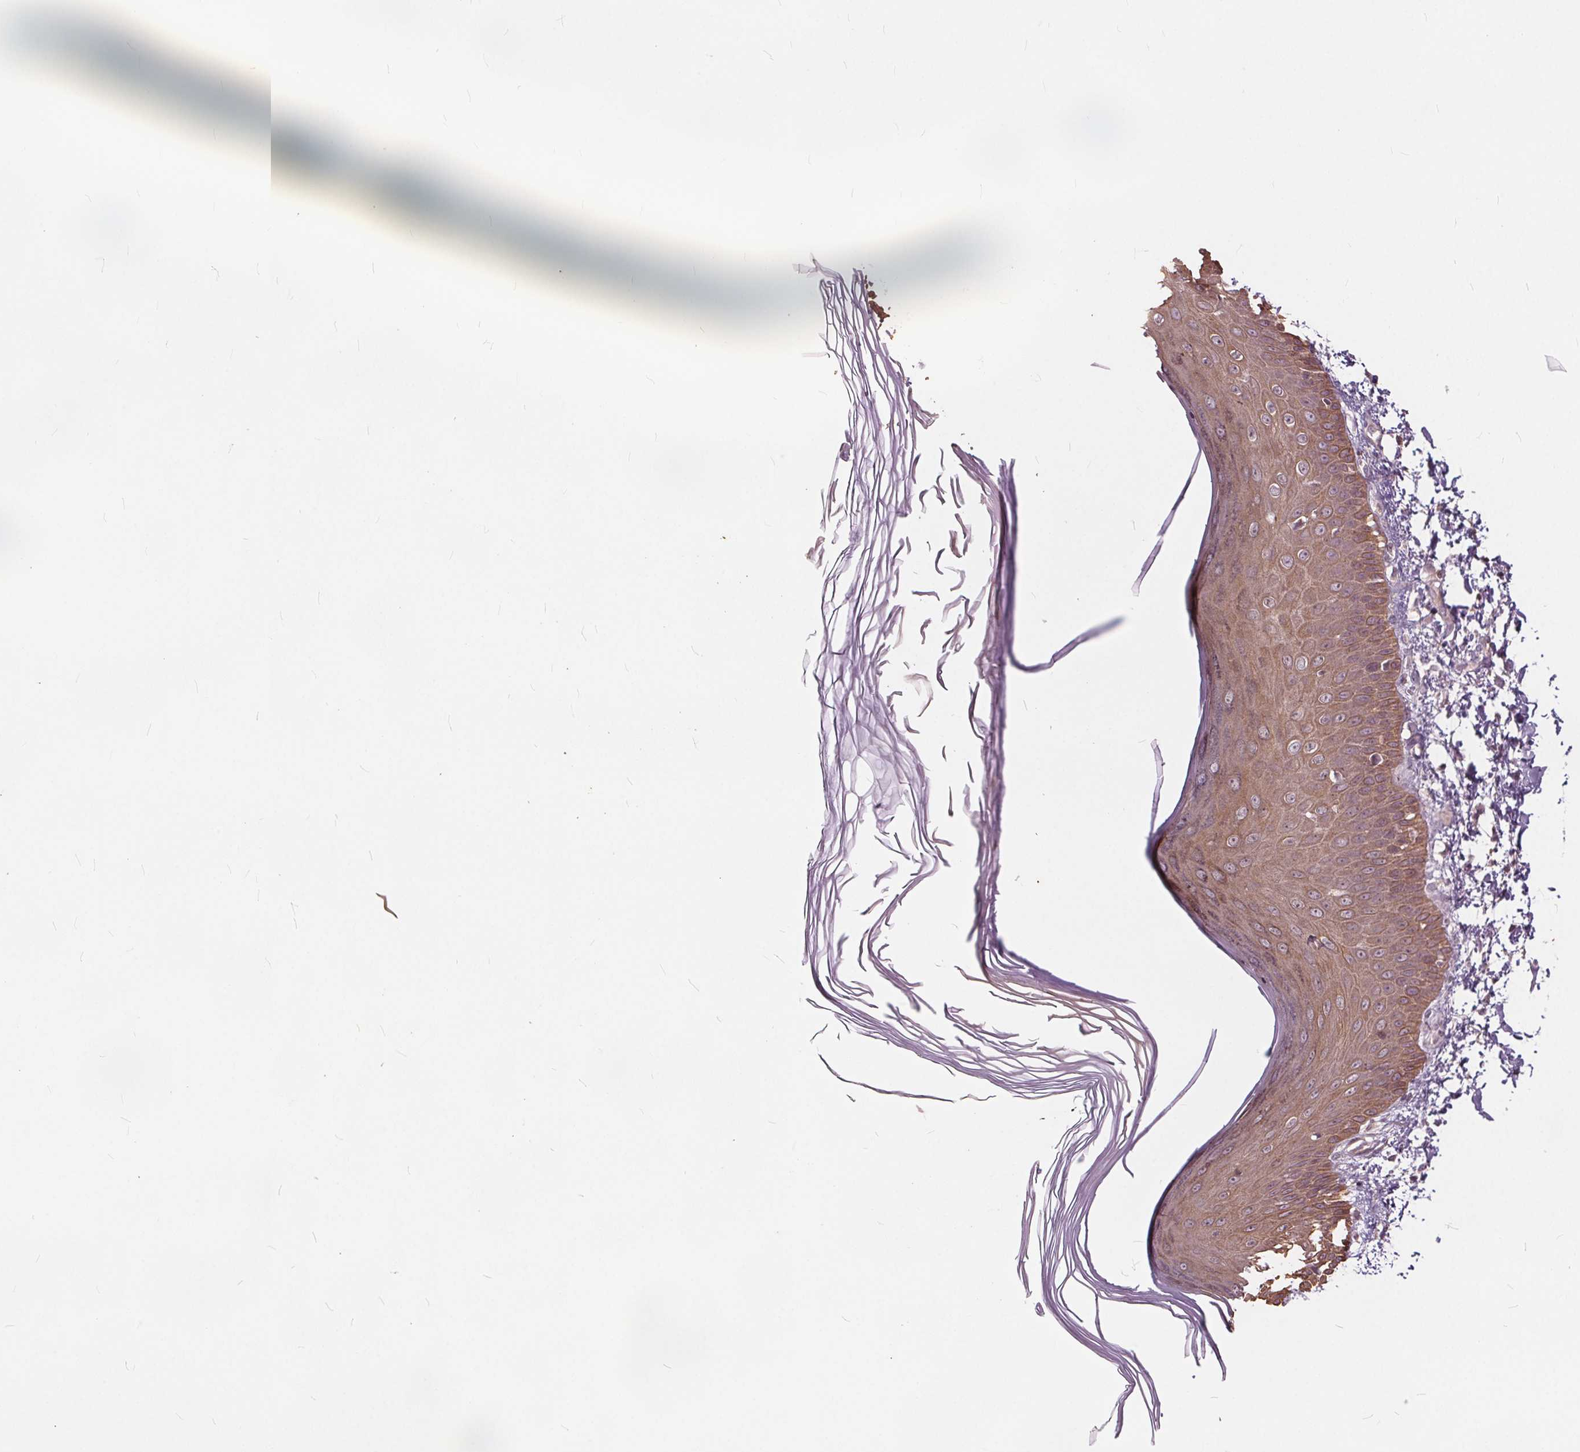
{"staining": {"intensity": "weak", "quantity": ">75%", "location": "cytoplasmic/membranous"}, "tissue": "skin", "cell_type": "Fibroblasts", "image_type": "normal", "snomed": [{"axis": "morphology", "description": "Normal tissue, NOS"}, {"axis": "topography", "description": "Skin"}], "caption": "A histopathology image of skin stained for a protein reveals weak cytoplasmic/membranous brown staining in fibroblasts. (DAB IHC, brown staining for protein, blue staining for nuclei).", "gene": "HIF1AN", "patient": {"sex": "female", "age": 62}}